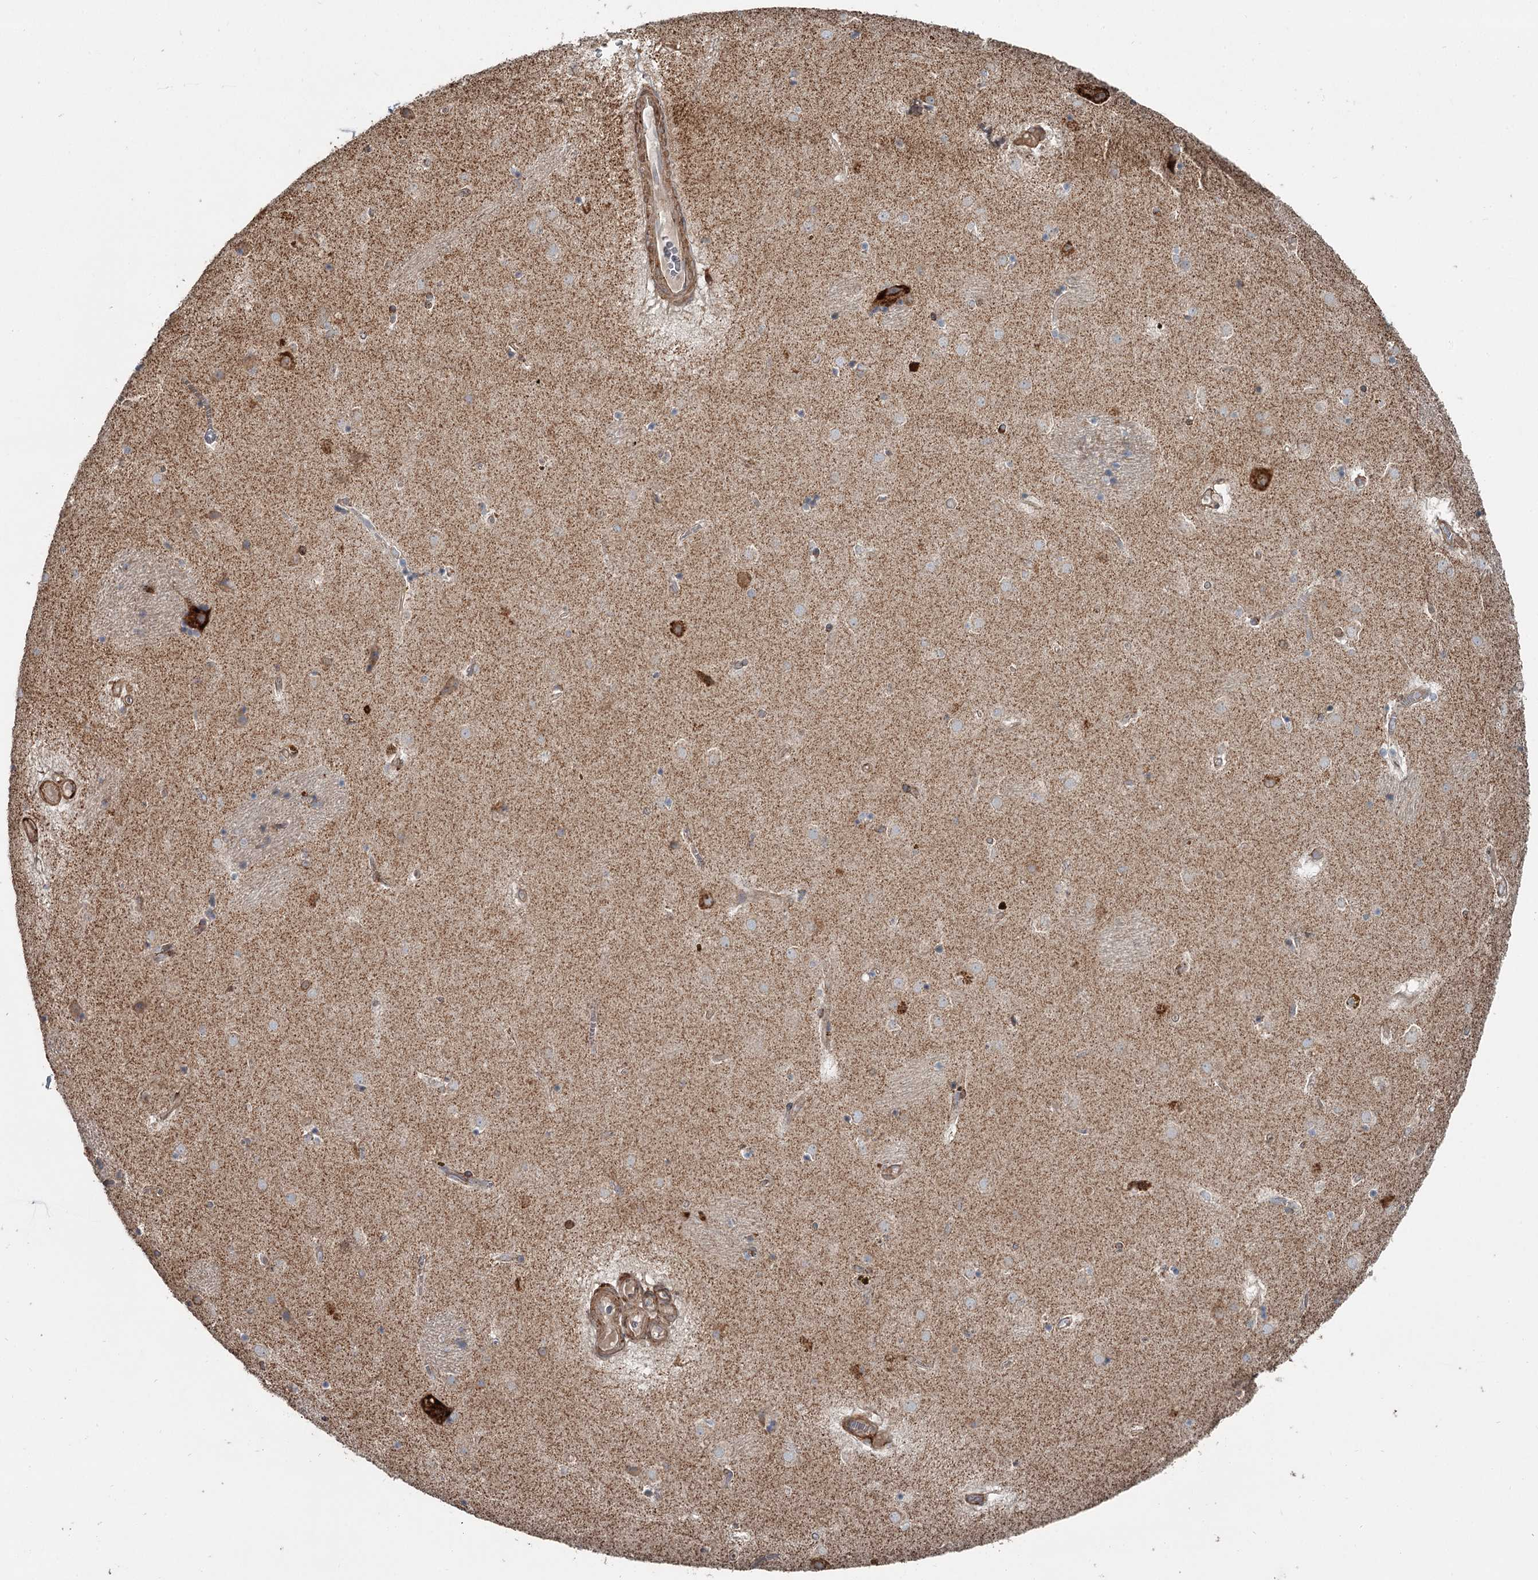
{"staining": {"intensity": "weak", "quantity": "25%-75%", "location": "cytoplasmic/membranous"}, "tissue": "caudate", "cell_type": "Glial cells", "image_type": "normal", "snomed": [{"axis": "morphology", "description": "Normal tissue, NOS"}, {"axis": "topography", "description": "Lateral ventricle wall"}], "caption": "IHC image of benign human caudate stained for a protein (brown), which reveals low levels of weak cytoplasmic/membranous staining in approximately 25%-75% of glial cells.", "gene": "RASSF8", "patient": {"sex": "male", "age": 70}}